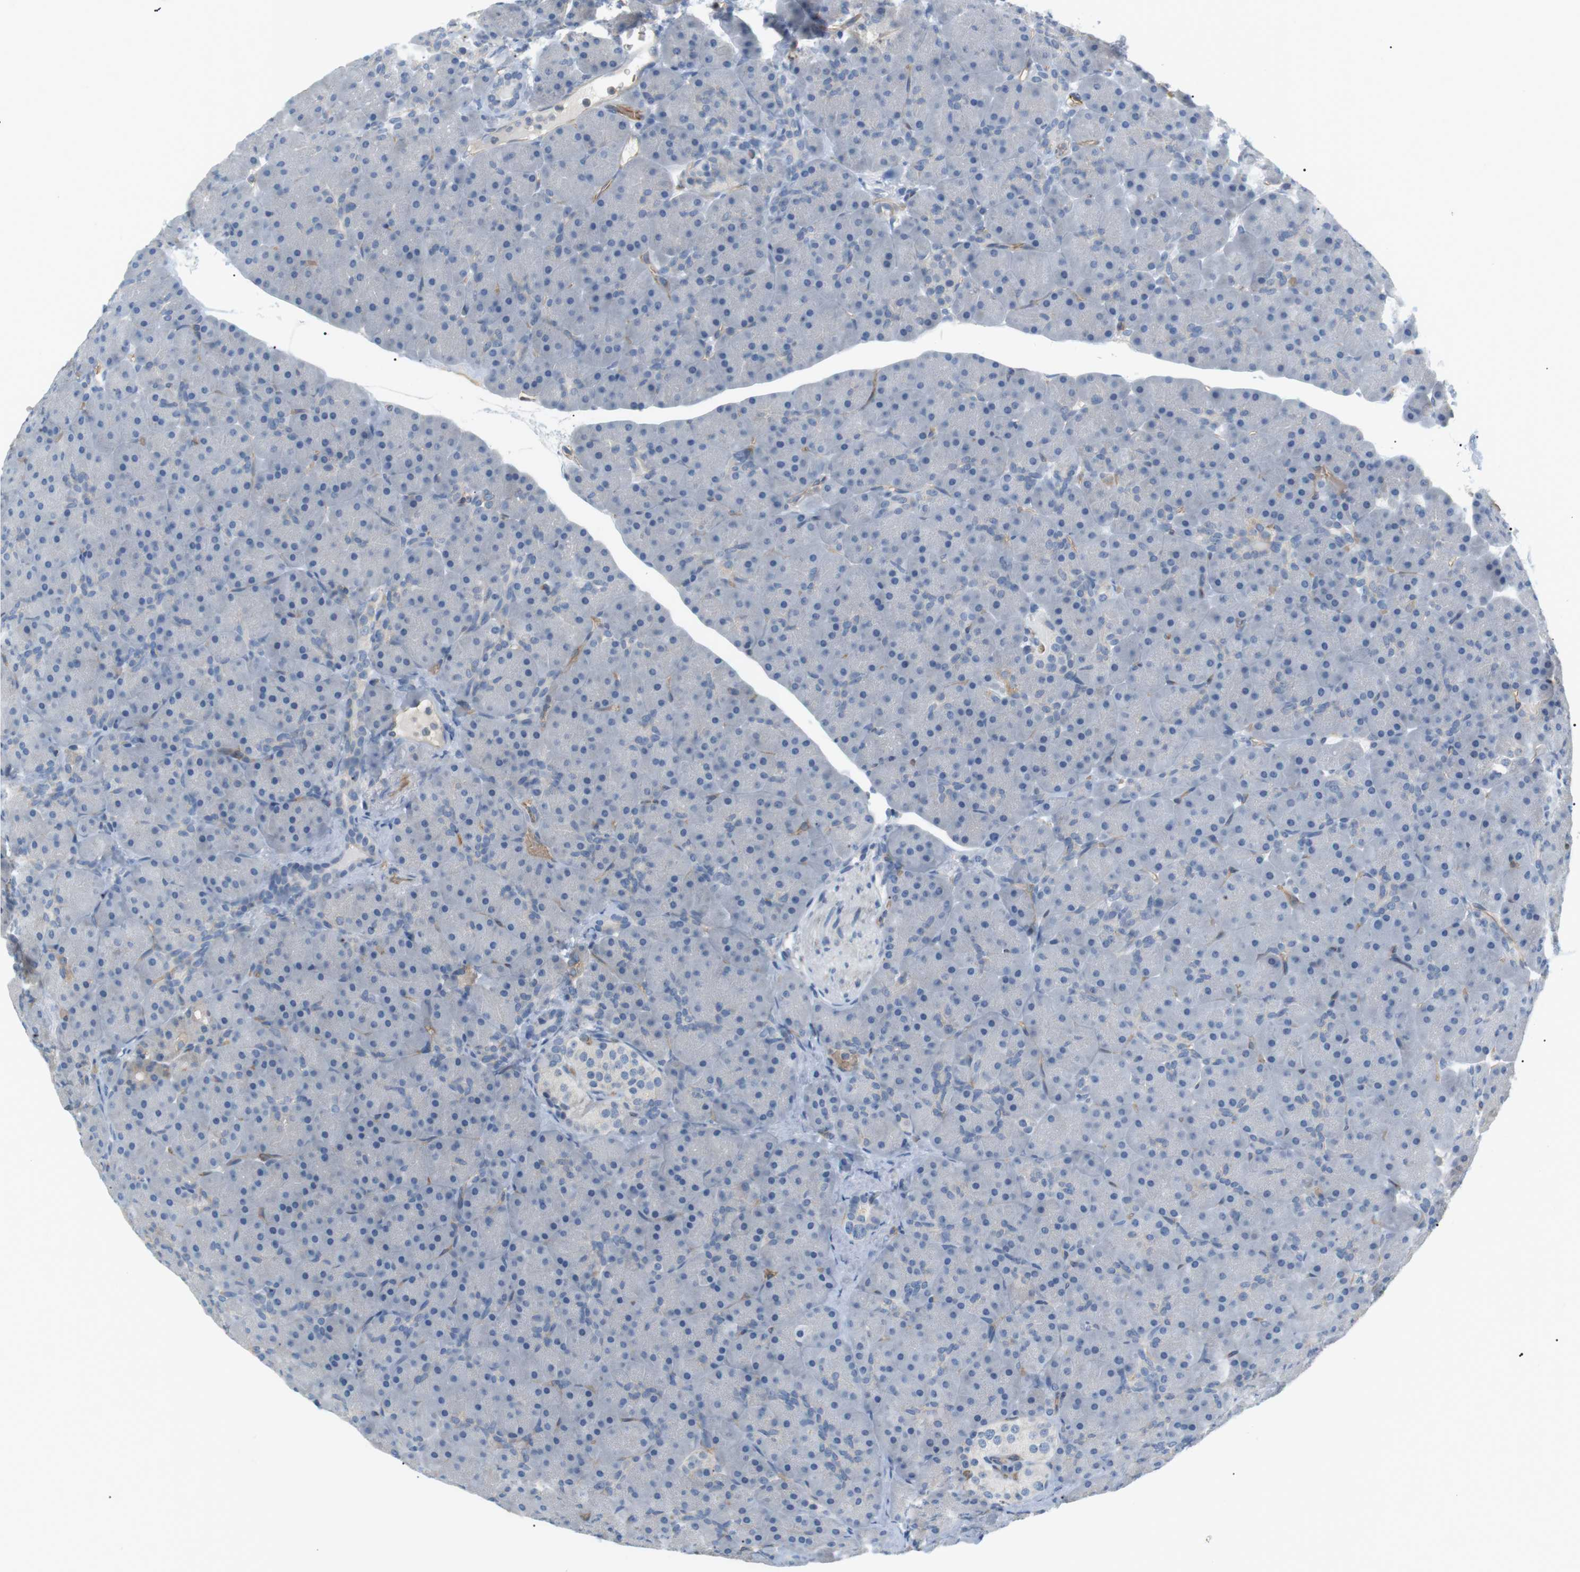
{"staining": {"intensity": "negative", "quantity": "none", "location": "none"}, "tissue": "pancreas", "cell_type": "Exocrine glandular cells", "image_type": "normal", "snomed": [{"axis": "morphology", "description": "Normal tissue, NOS"}, {"axis": "topography", "description": "Pancreas"}], "caption": "IHC photomicrograph of unremarkable pancreas: pancreas stained with DAB demonstrates no significant protein positivity in exocrine glandular cells. Brightfield microscopy of immunohistochemistry (IHC) stained with DAB (brown) and hematoxylin (blue), captured at high magnification.", "gene": "ADCY10", "patient": {"sex": "male", "age": 66}}